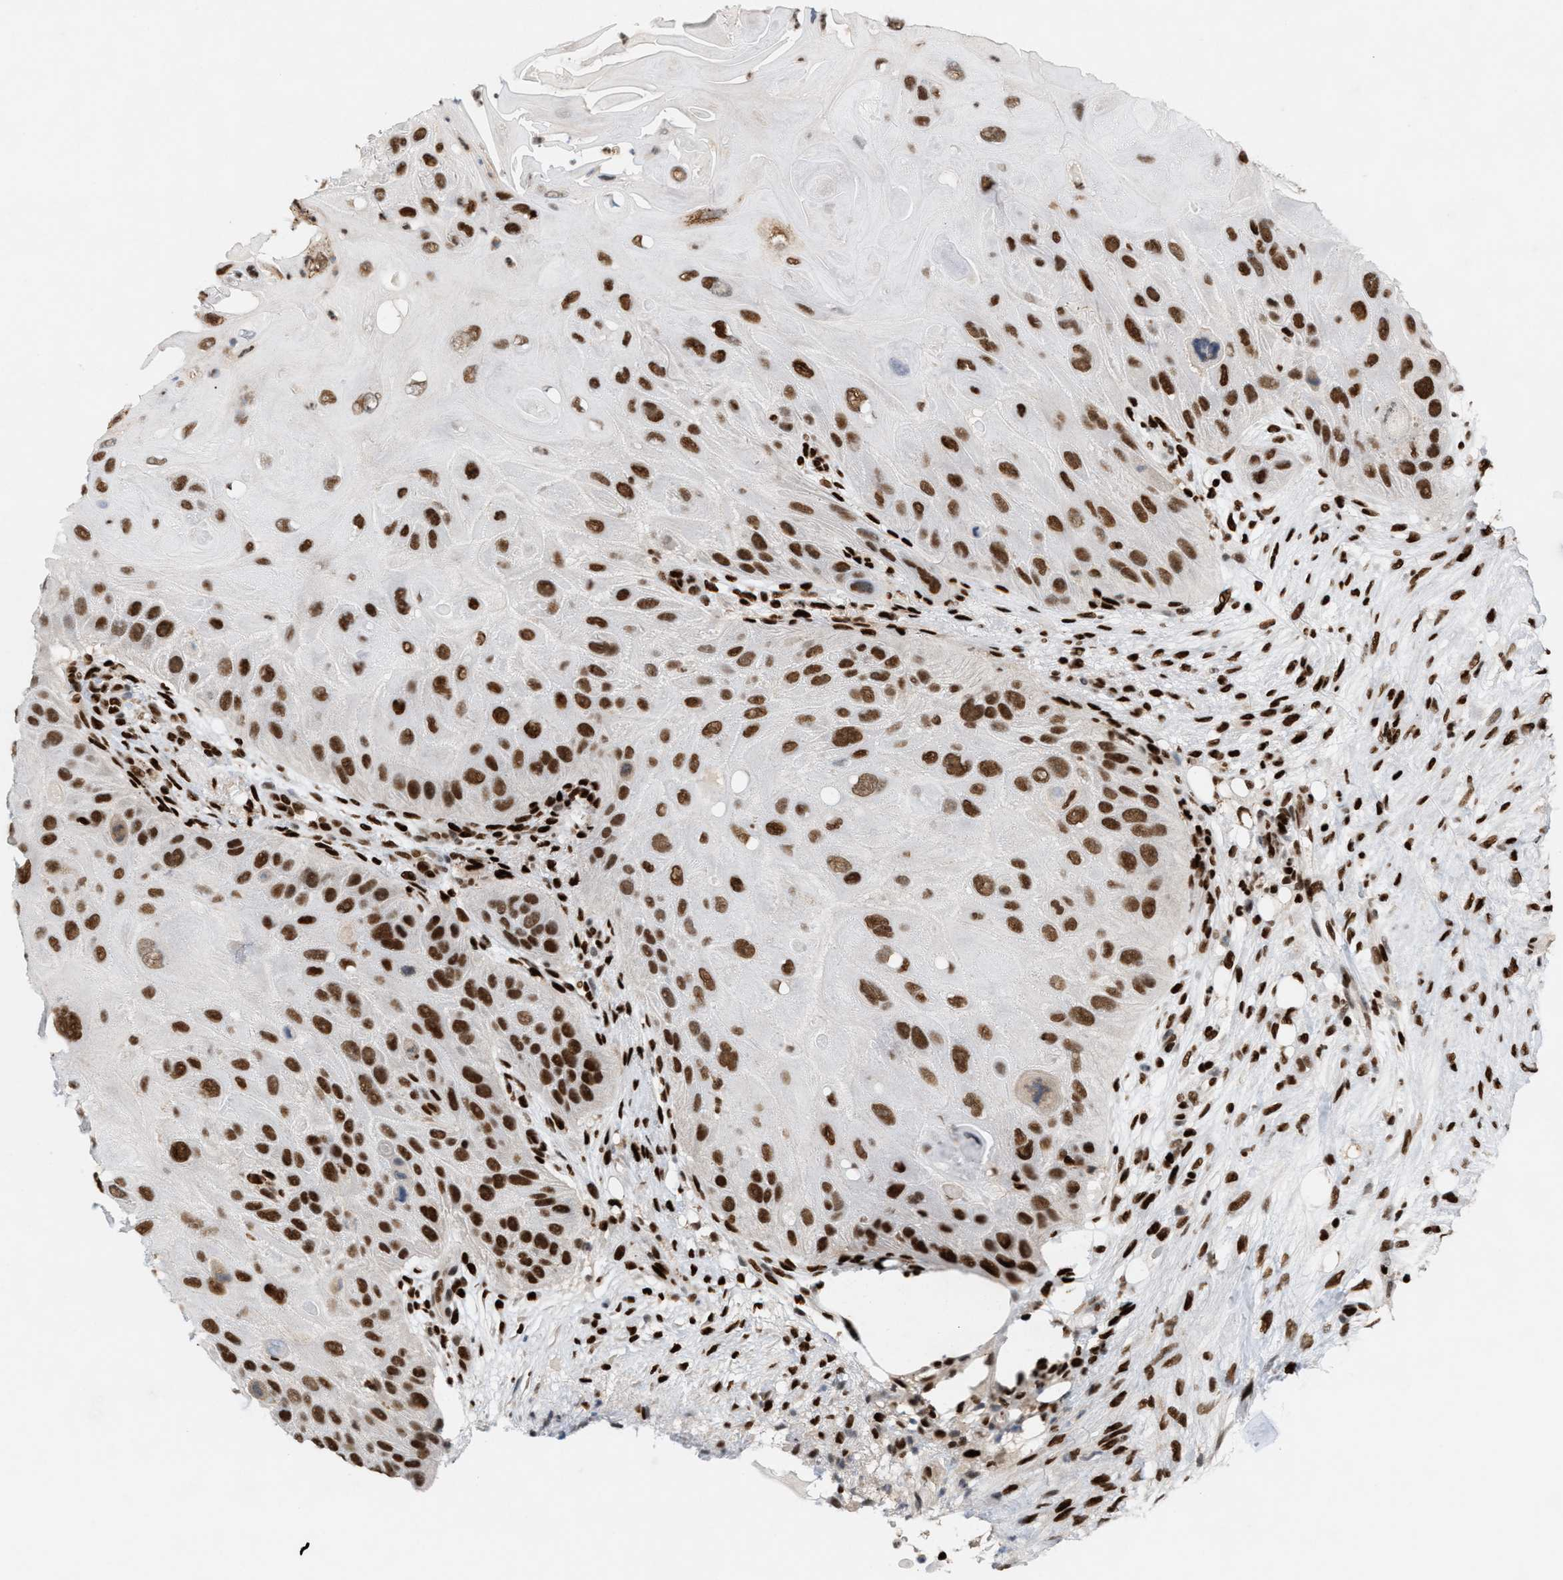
{"staining": {"intensity": "strong", "quantity": ">75%", "location": "nuclear"}, "tissue": "skin cancer", "cell_type": "Tumor cells", "image_type": "cancer", "snomed": [{"axis": "morphology", "description": "Squamous cell carcinoma, NOS"}, {"axis": "topography", "description": "Skin"}], "caption": "Tumor cells reveal strong nuclear positivity in approximately >75% of cells in skin squamous cell carcinoma. Immunohistochemistry stains the protein of interest in brown and the nuclei are stained blue.", "gene": "RNASEK-C17orf49", "patient": {"sex": "female", "age": 77}}